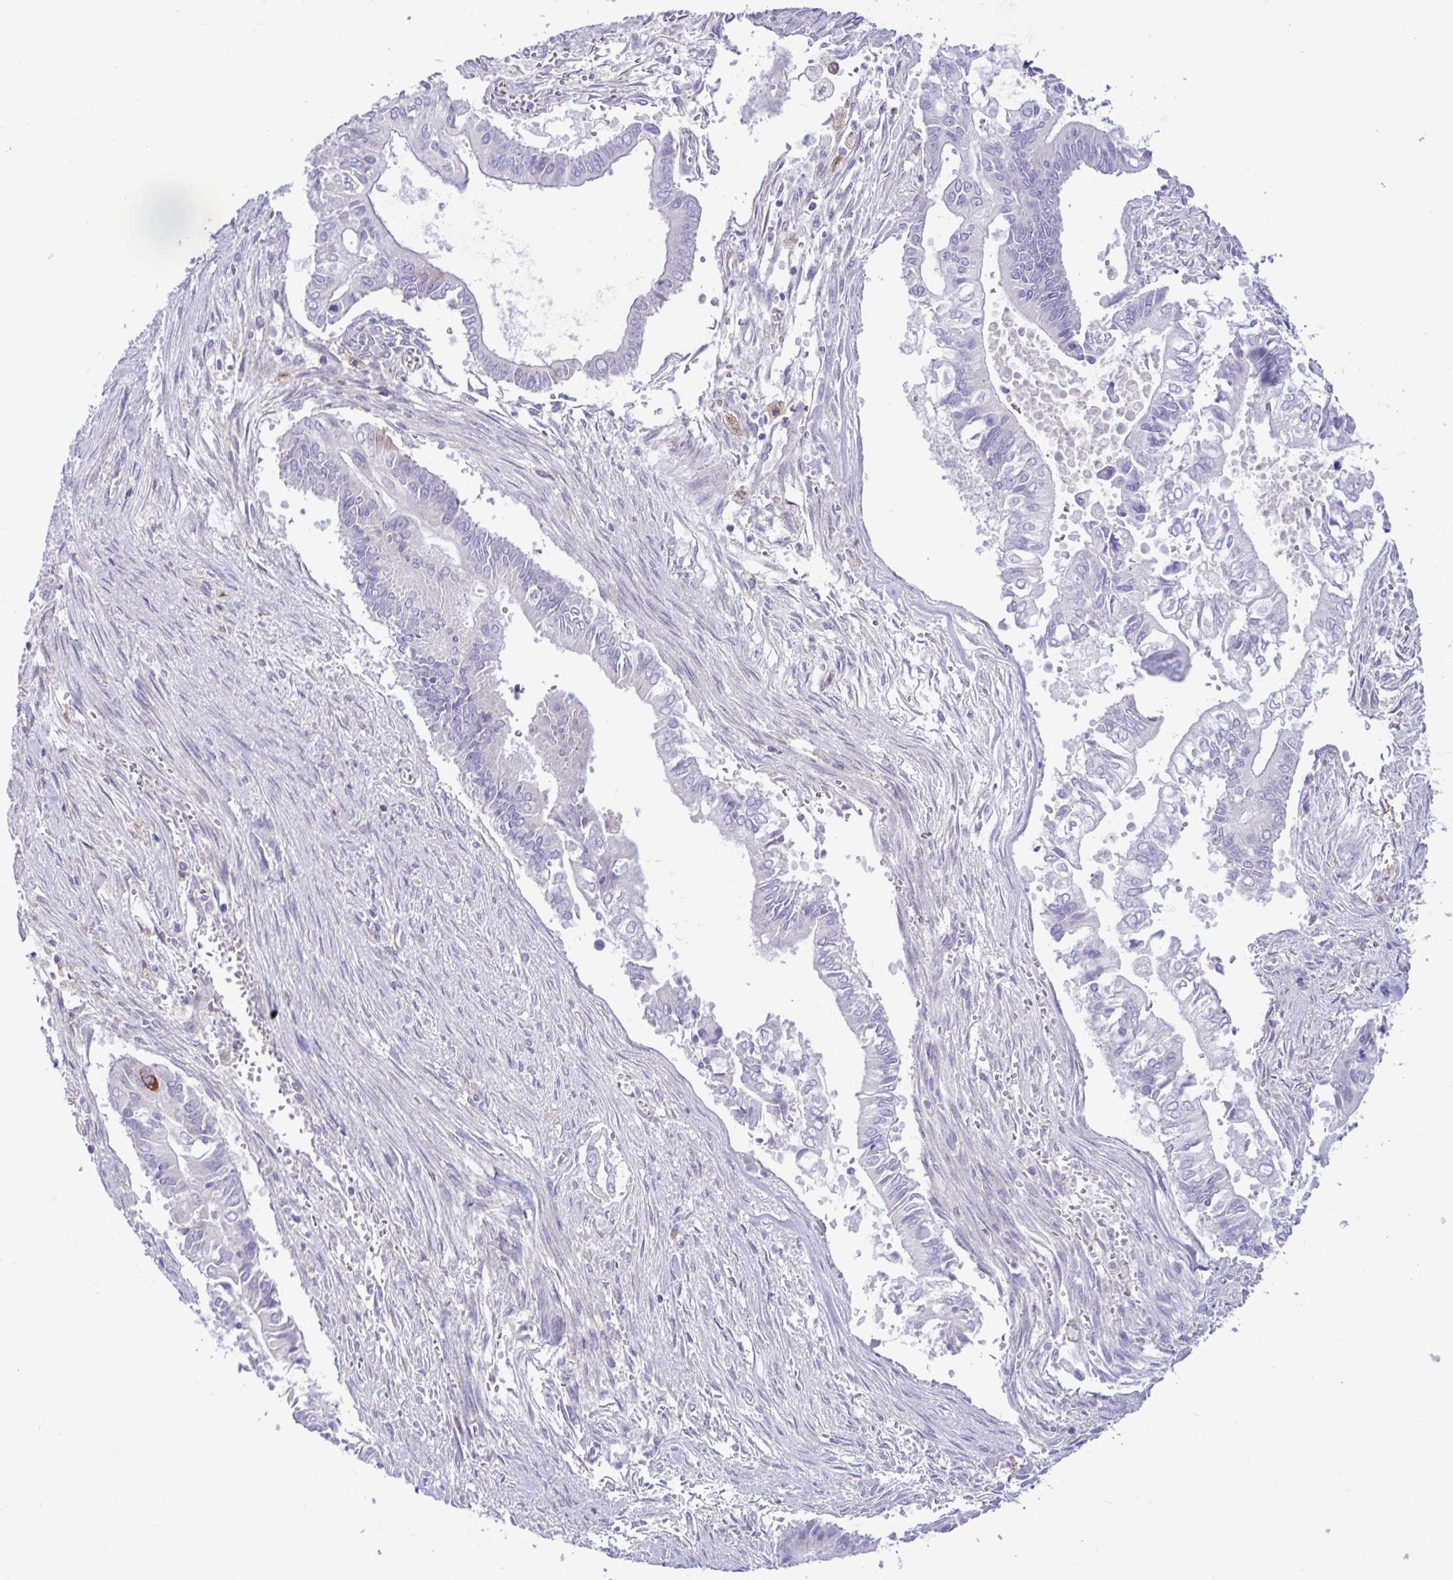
{"staining": {"intensity": "negative", "quantity": "none", "location": "none"}, "tissue": "pancreatic cancer", "cell_type": "Tumor cells", "image_type": "cancer", "snomed": [{"axis": "morphology", "description": "Adenocarcinoma, NOS"}, {"axis": "topography", "description": "Pancreas"}], "caption": "Tumor cells show no significant protein expression in pancreatic cancer (adenocarcinoma).", "gene": "SREBF1", "patient": {"sex": "male", "age": 68}}